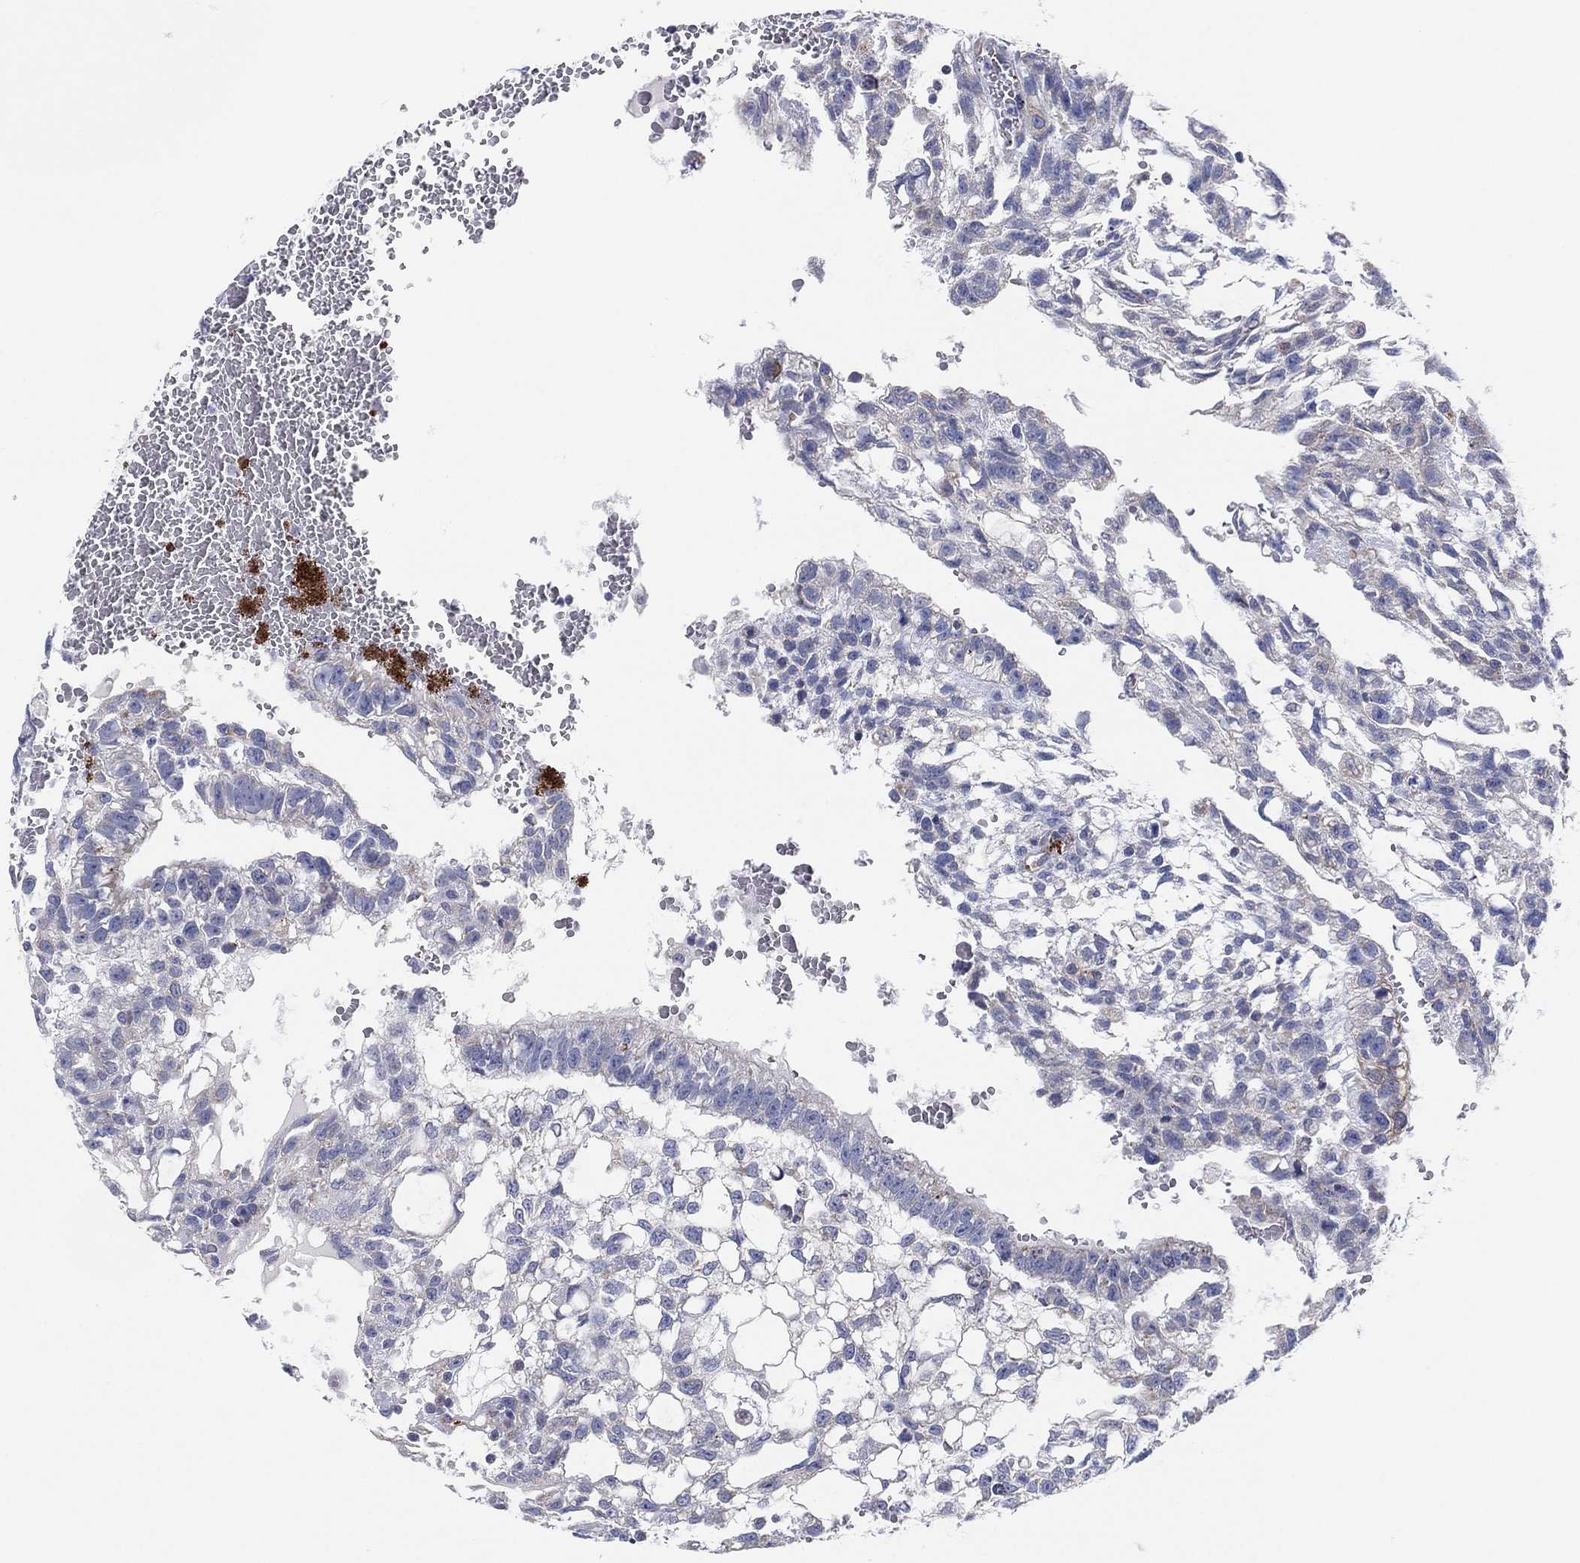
{"staining": {"intensity": "negative", "quantity": "none", "location": "none"}, "tissue": "testis cancer", "cell_type": "Tumor cells", "image_type": "cancer", "snomed": [{"axis": "morphology", "description": "Carcinoma, Embryonal, NOS"}, {"axis": "topography", "description": "Testis"}], "caption": "DAB (3,3'-diaminobenzidine) immunohistochemical staining of embryonal carcinoma (testis) demonstrates no significant positivity in tumor cells.", "gene": "TMEM40", "patient": {"sex": "male", "age": 32}}